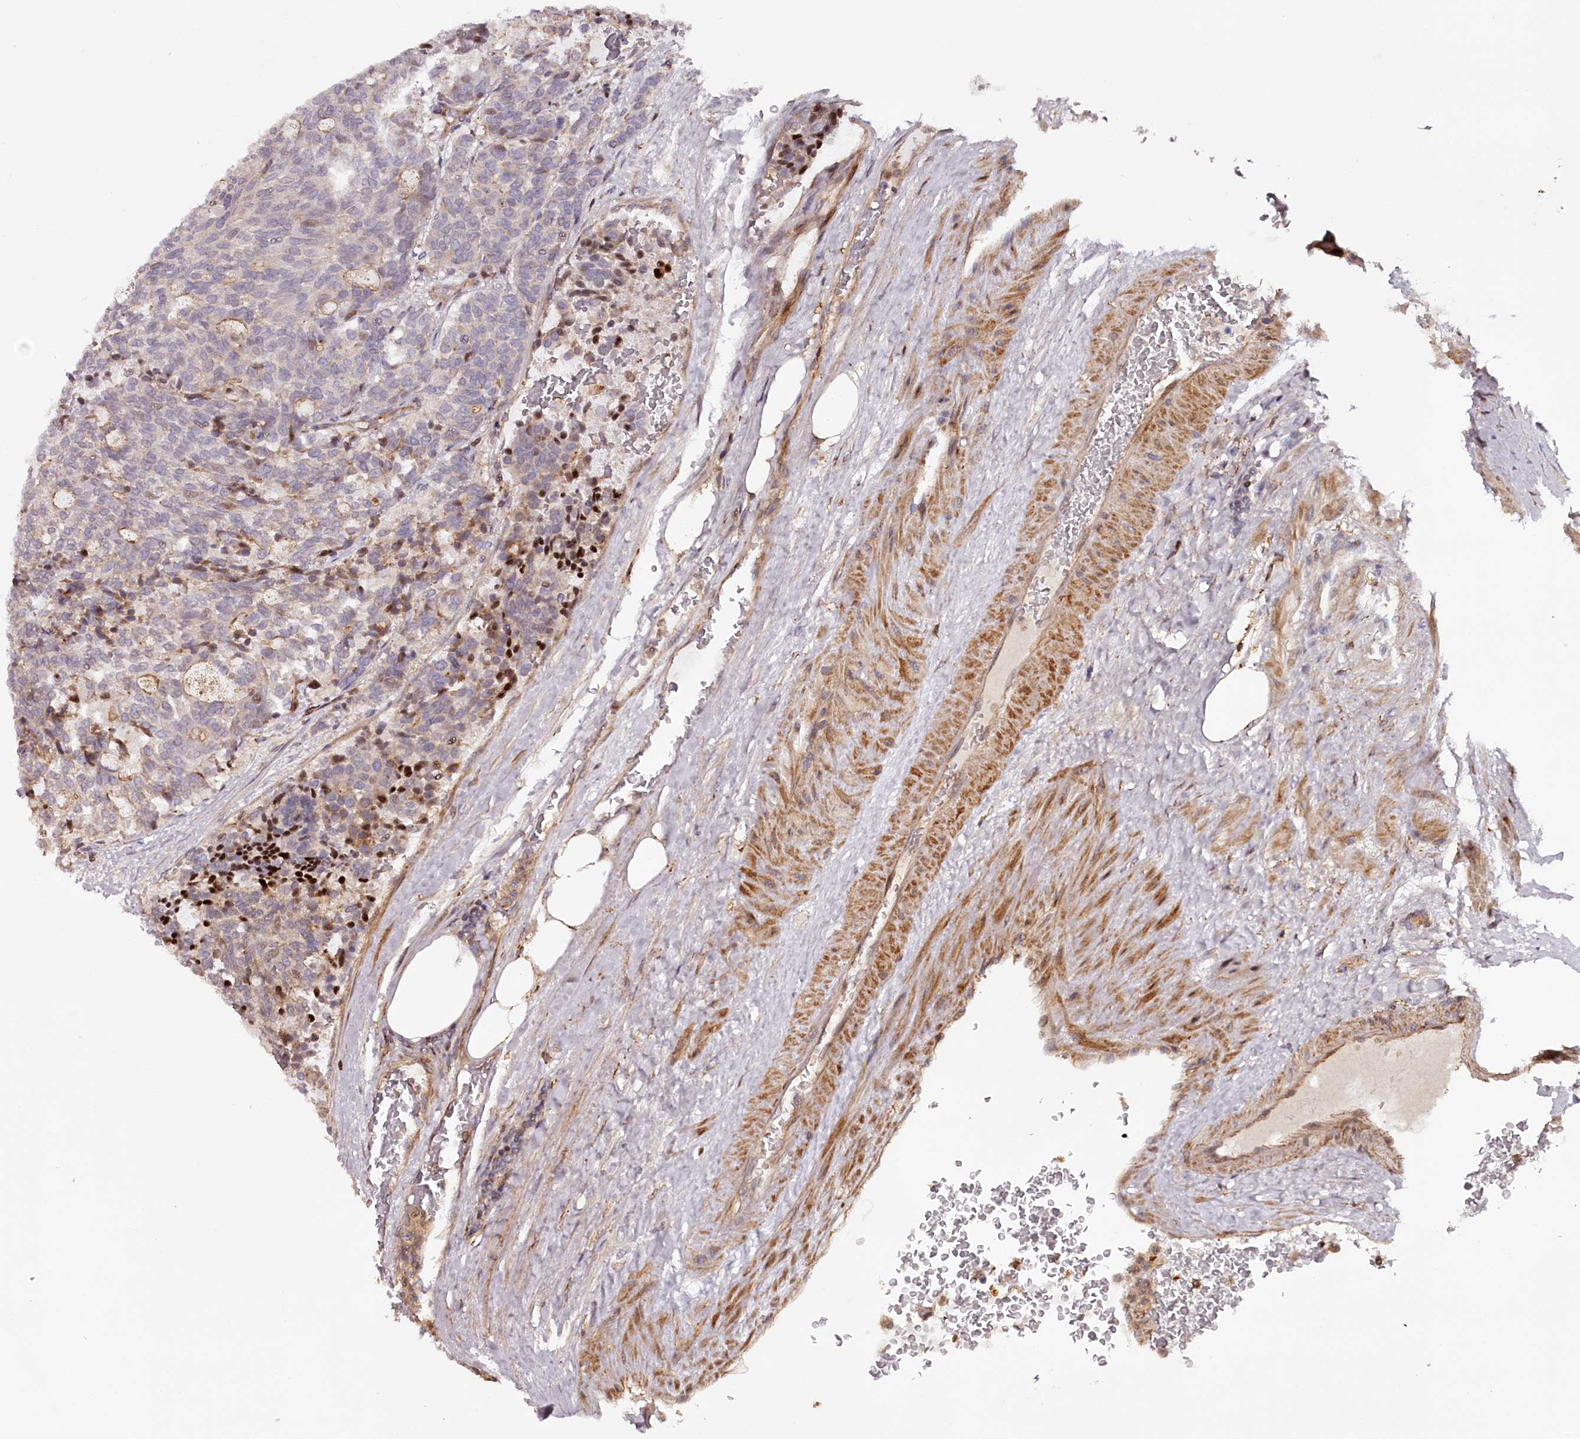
{"staining": {"intensity": "negative", "quantity": "none", "location": "none"}, "tissue": "carcinoid", "cell_type": "Tumor cells", "image_type": "cancer", "snomed": [{"axis": "morphology", "description": "Carcinoid, malignant, NOS"}, {"axis": "topography", "description": "Pancreas"}], "caption": "Immunohistochemistry (IHC) of human malignant carcinoid exhibits no positivity in tumor cells.", "gene": "KIF14", "patient": {"sex": "female", "age": 54}}